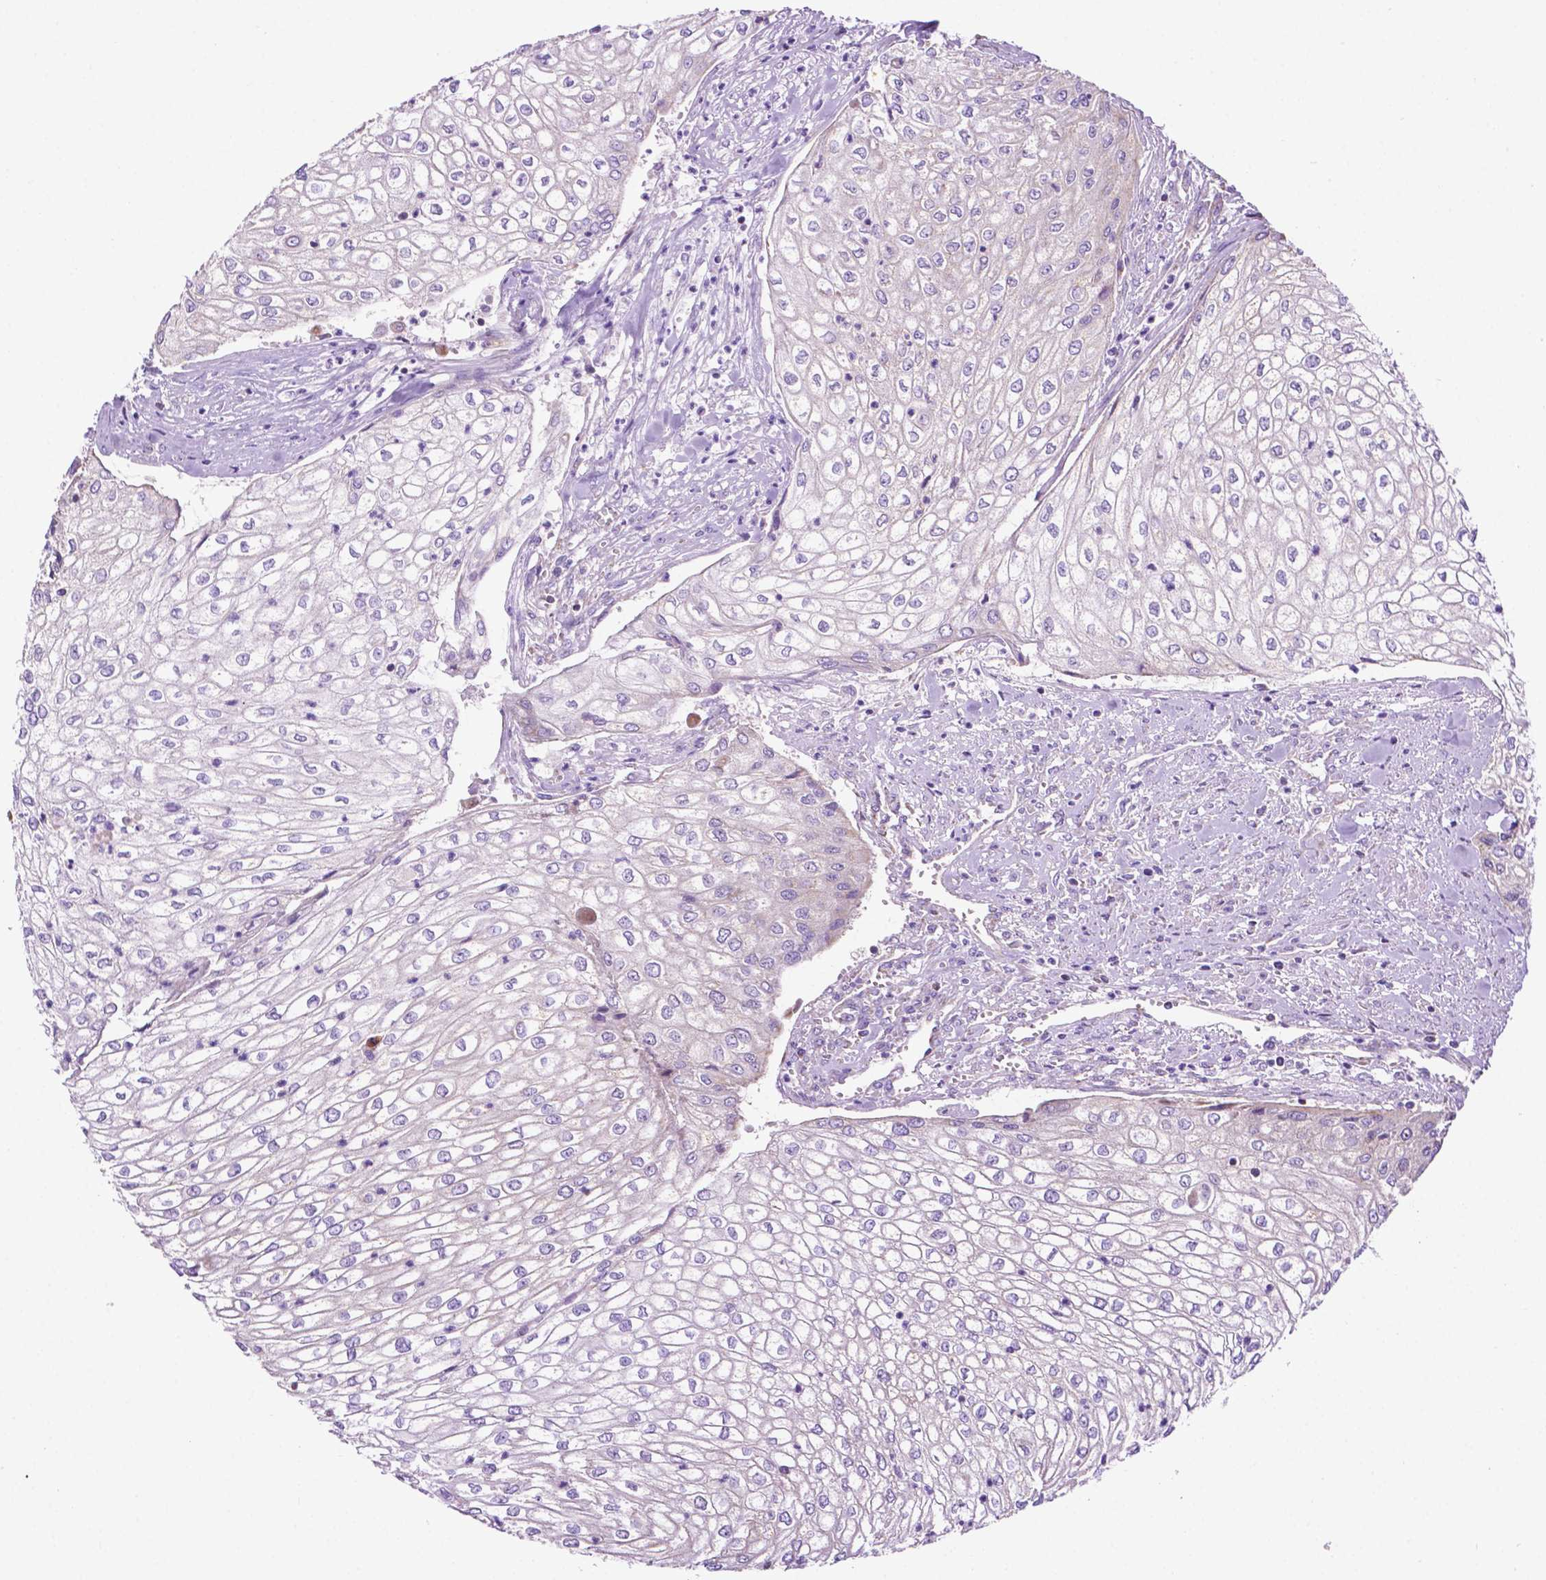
{"staining": {"intensity": "negative", "quantity": "none", "location": "none"}, "tissue": "urothelial cancer", "cell_type": "Tumor cells", "image_type": "cancer", "snomed": [{"axis": "morphology", "description": "Urothelial carcinoma, High grade"}, {"axis": "topography", "description": "Urinary bladder"}], "caption": "DAB immunohistochemical staining of urothelial carcinoma (high-grade) shows no significant positivity in tumor cells. (DAB (3,3'-diaminobenzidine) immunohistochemistry, high magnification).", "gene": "PHYHIP", "patient": {"sex": "male", "age": 62}}